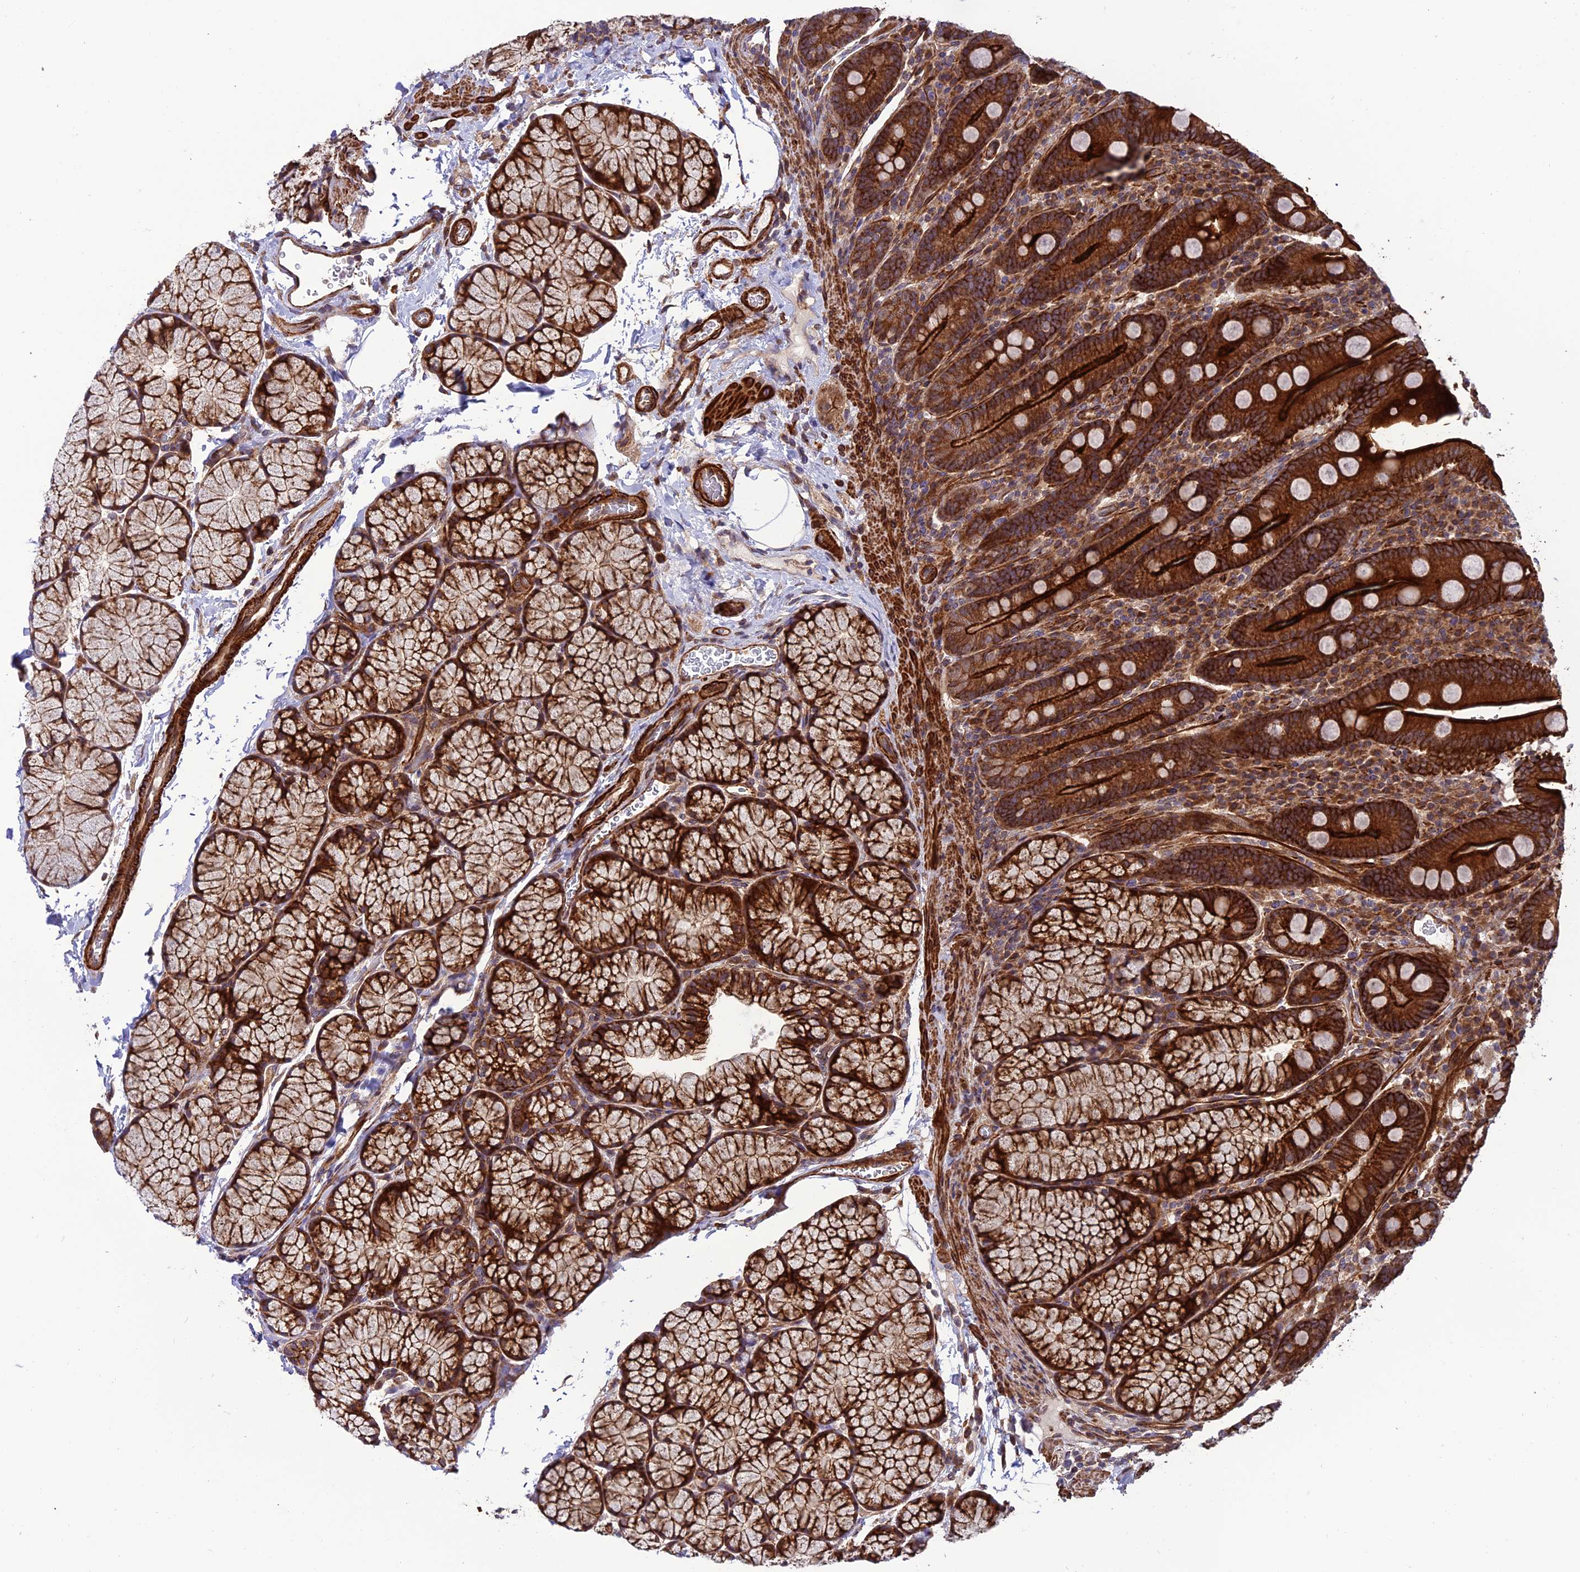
{"staining": {"intensity": "strong", "quantity": ">75%", "location": "cytoplasmic/membranous"}, "tissue": "duodenum", "cell_type": "Glandular cells", "image_type": "normal", "snomed": [{"axis": "morphology", "description": "Normal tissue, NOS"}, {"axis": "topography", "description": "Duodenum"}], "caption": "Glandular cells reveal high levels of strong cytoplasmic/membranous expression in approximately >75% of cells in normal human duodenum. The staining was performed using DAB to visualize the protein expression in brown, while the nuclei were stained in blue with hematoxylin (Magnification: 20x).", "gene": "TNIP3", "patient": {"sex": "male", "age": 35}}